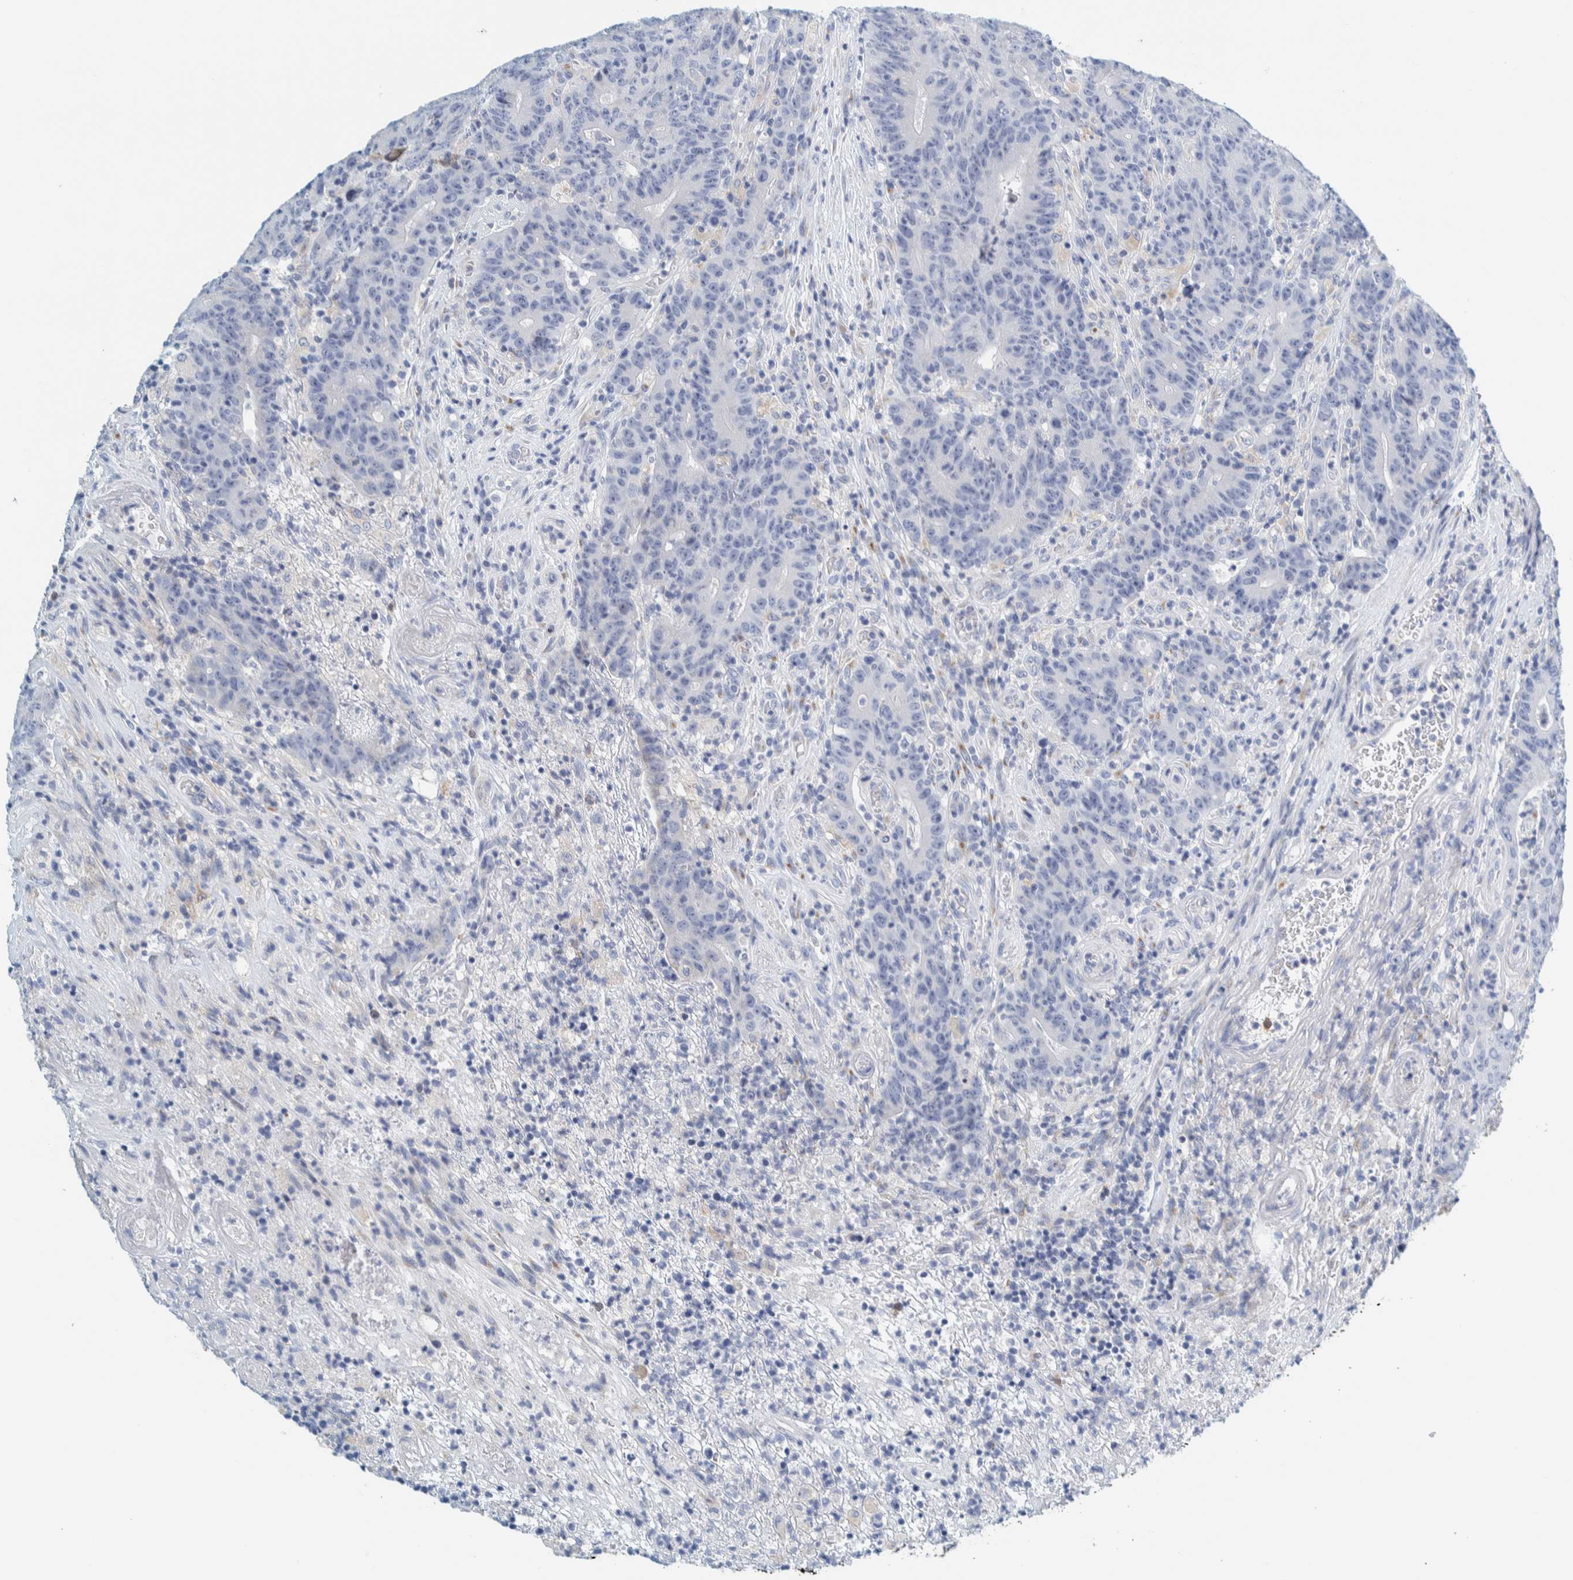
{"staining": {"intensity": "negative", "quantity": "none", "location": "none"}, "tissue": "colorectal cancer", "cell_type": "Tumor cells", "image_type": "cancer", "snomed": [{"axis": "morphology", "description": "Normal tissue, NOS"}, {"axis": "morphology", "description": "Adenocarcinoma, NOS"}, {"axis": "topography", "description": "Colon"}], "caption": "Tumor cells show no significant positivity in colorectal cancer (adenocarcinoma).", "gene": "MOG", "patient": {"sex": "female", "age": 75}}